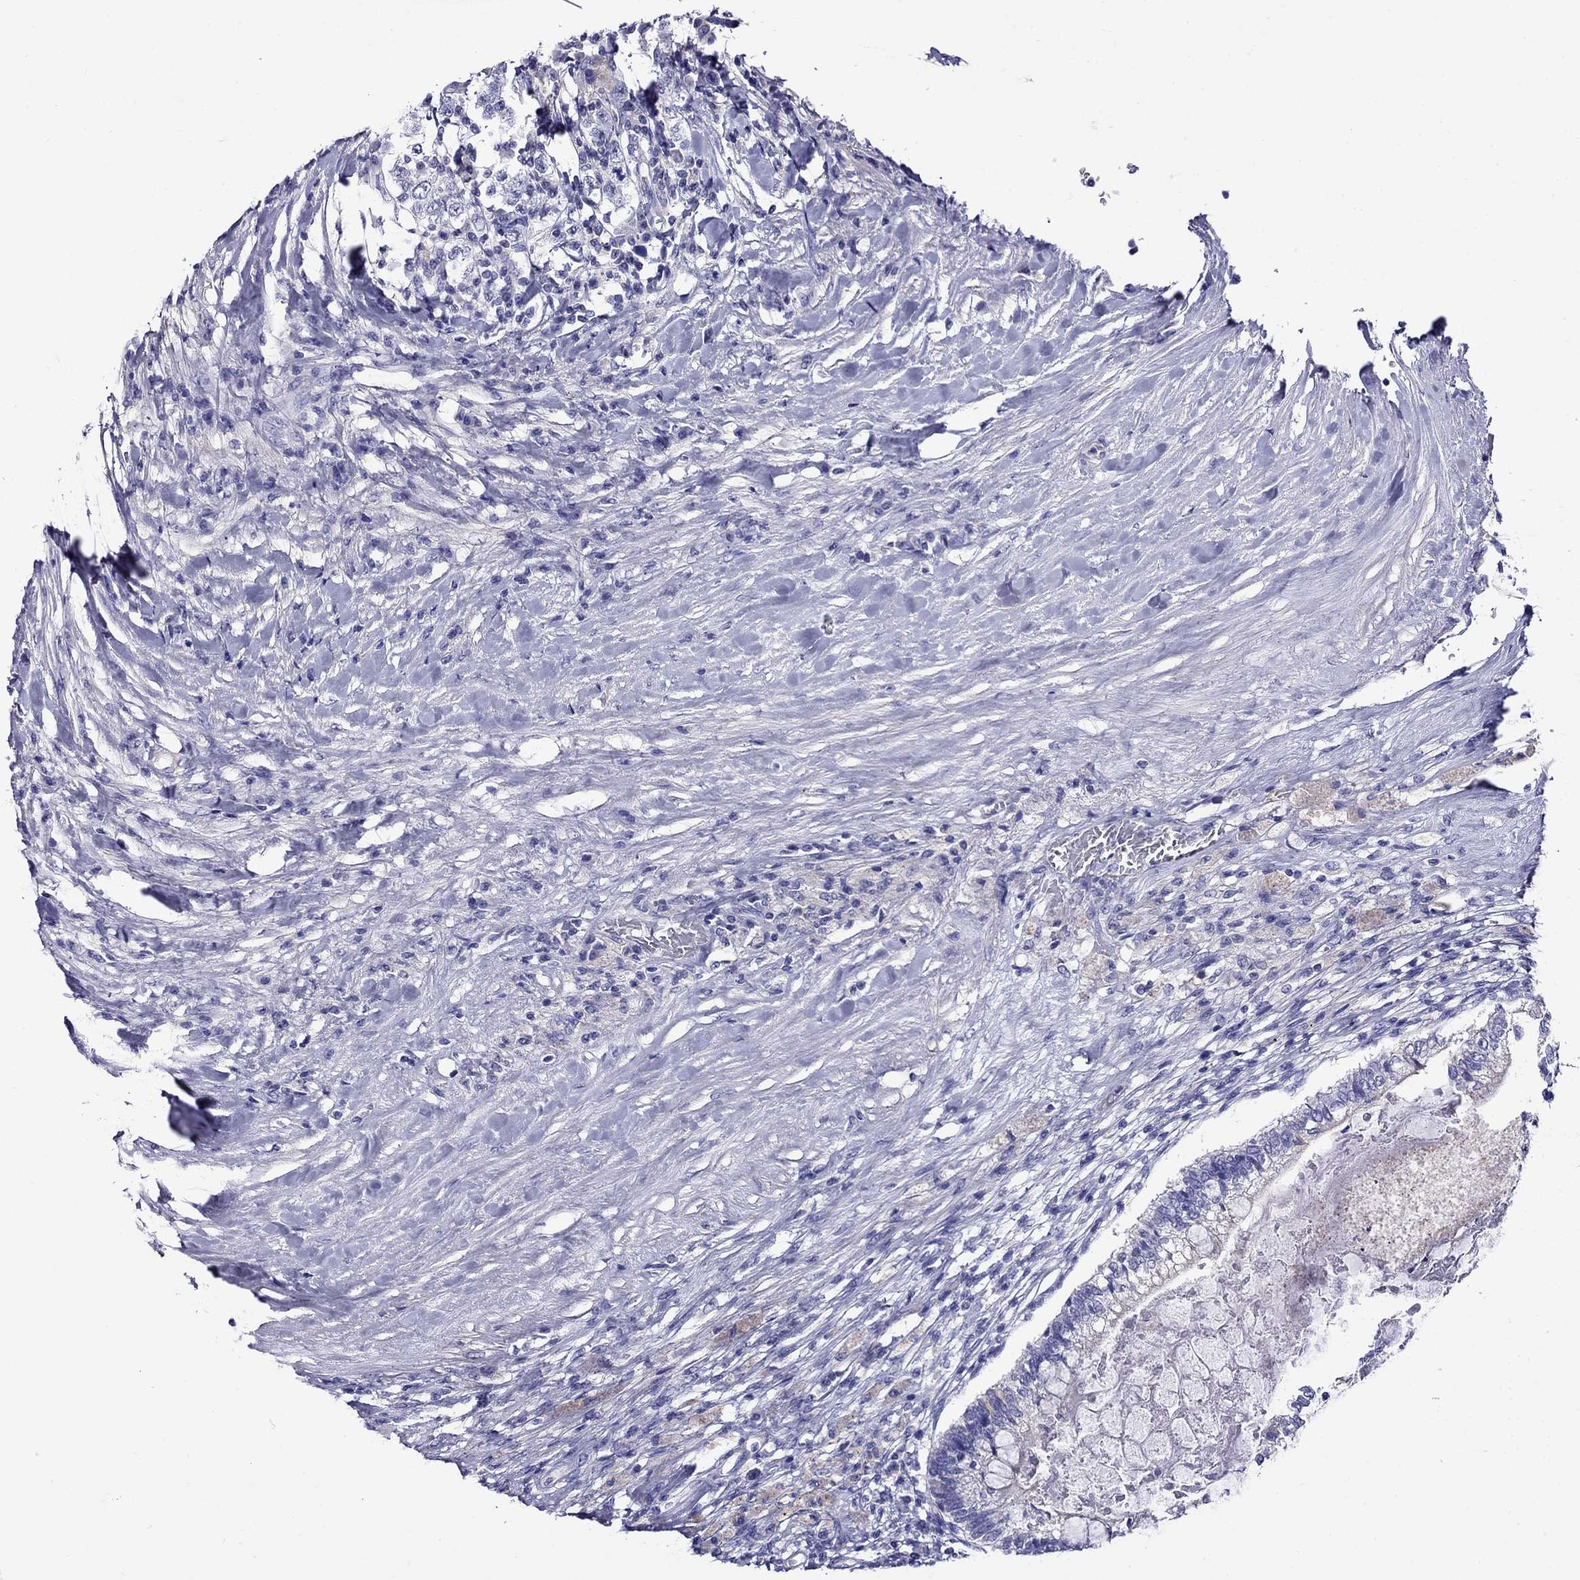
{"staining": {"intensity": "negative", "quantity": "none", "location": "none"}, "tissue": "testis cancer", "cell_type": "Tumor cells", "image_type": "cancer", "snomed": [{"axis": "morphology", "description": "Seminoma, NOS"}, {"axis": "morphology", "description": "Carcinoma, Embryonal, NOS"}, {"axis": "topography", "description": "Testis"}], "caption": "Protein analysis of seminoma (testis) reveals no significant staining in tumor cells.", "gene": "SCG2", "patient": {"sex": "male", "age": 41}}